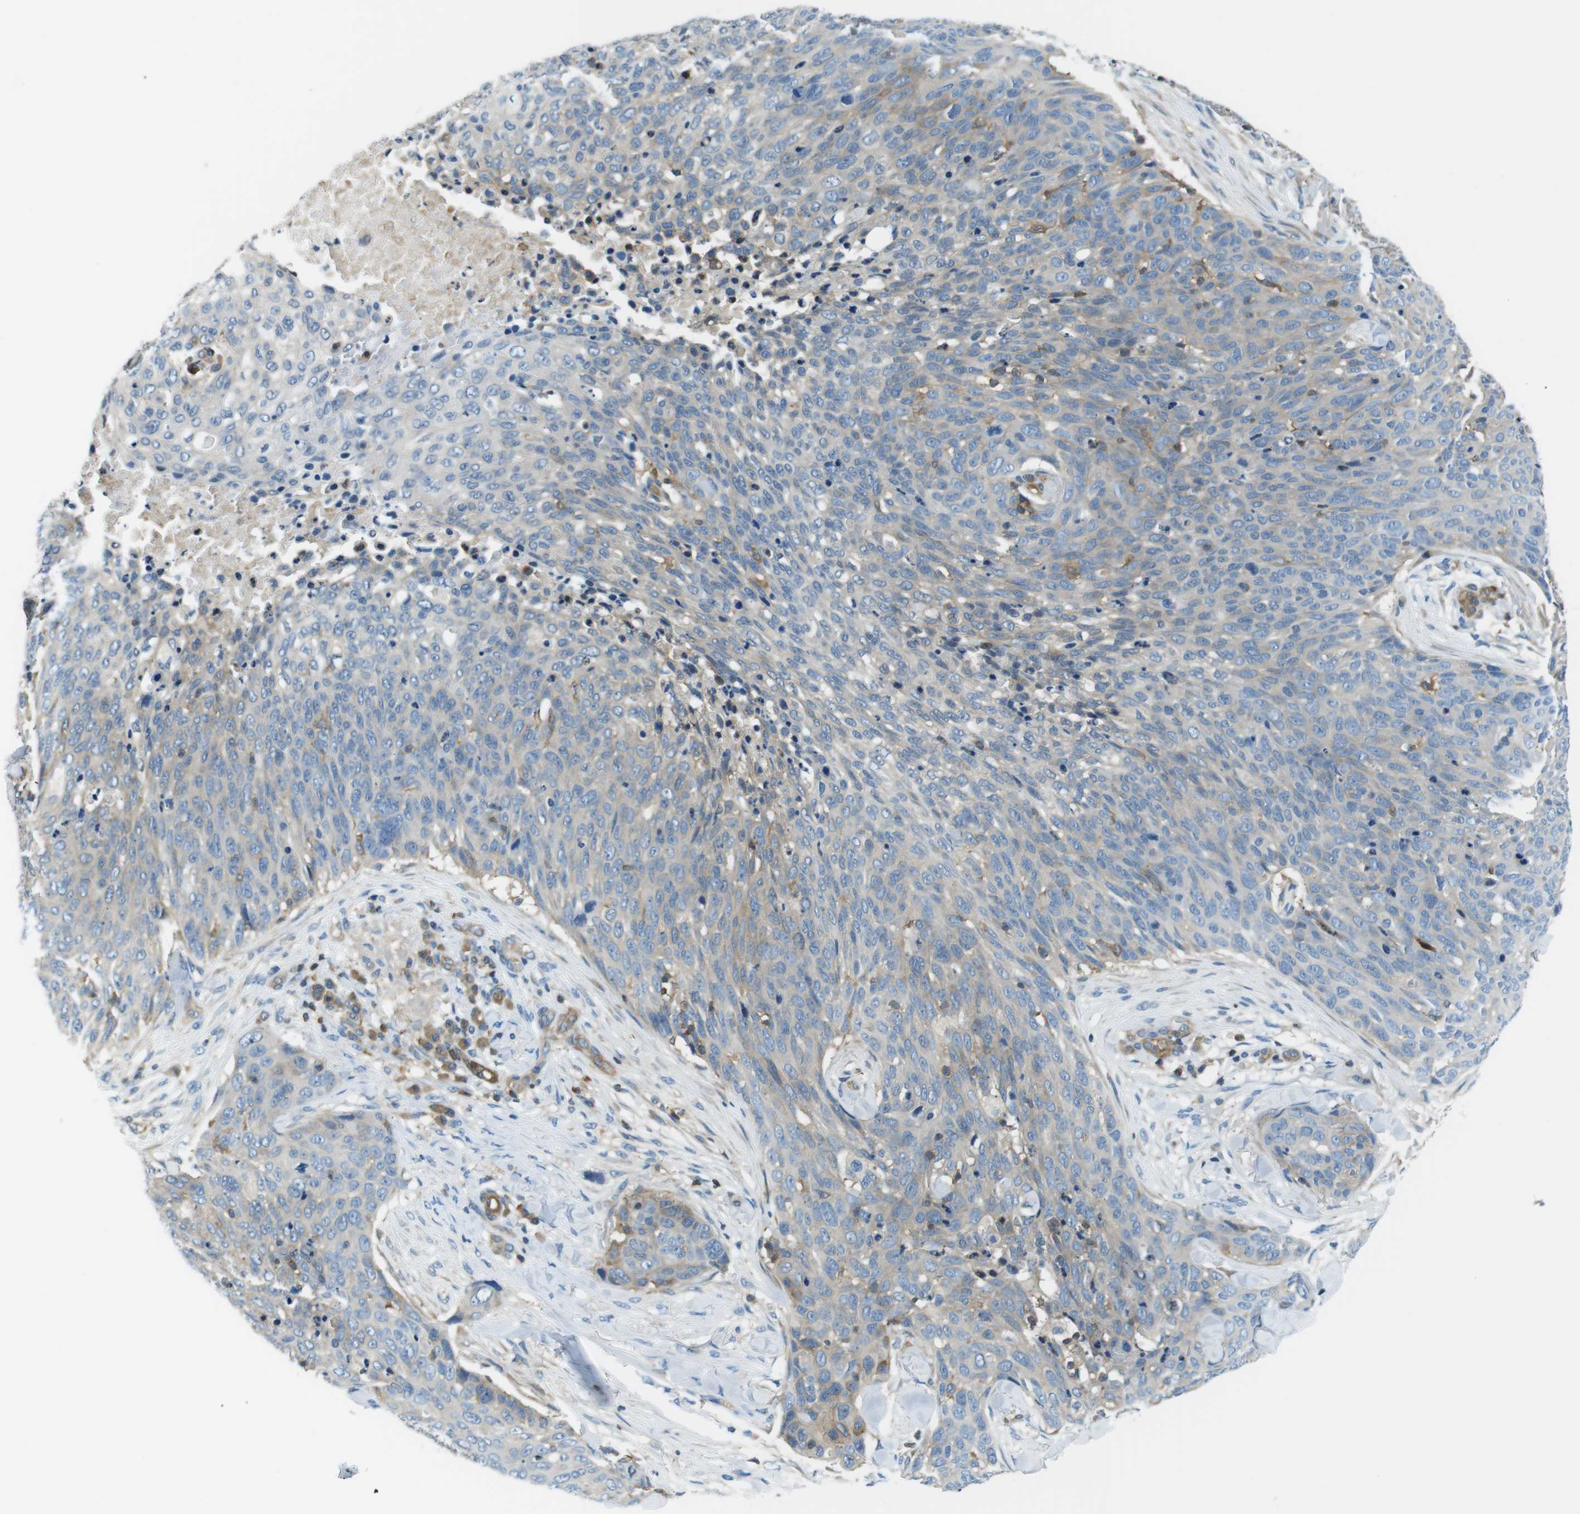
{"staining": {"intensity": "weak", "quantity": "<25%", "location": "cytoplasmic/membranous"}, "tissue": "skin cancer", "cell_type": "Tumor cells", "image_type": "cancer", "snomed": [{"axis": "morphology", "description": "Squamous cell carcinoma in situ, NOS"}, {"axis": "morphology", "description": "Squamous cell carcinoma, NOS"}, {"axis": "topography", "description": "Skin"}], "caption": "High power microscopy histopathology image of an immunohistochemistry (IHC) histopathology image of squamous cell carcinoma (skin), revealing no significant expression in tumor cells. The staining is performed using DAB (3,3'-diaminobenzidine) brown chromogen with nuclei counter-stained in using hematoxylin.", "gene": "TES", "patient": {"sex": "male", "age": 93}}